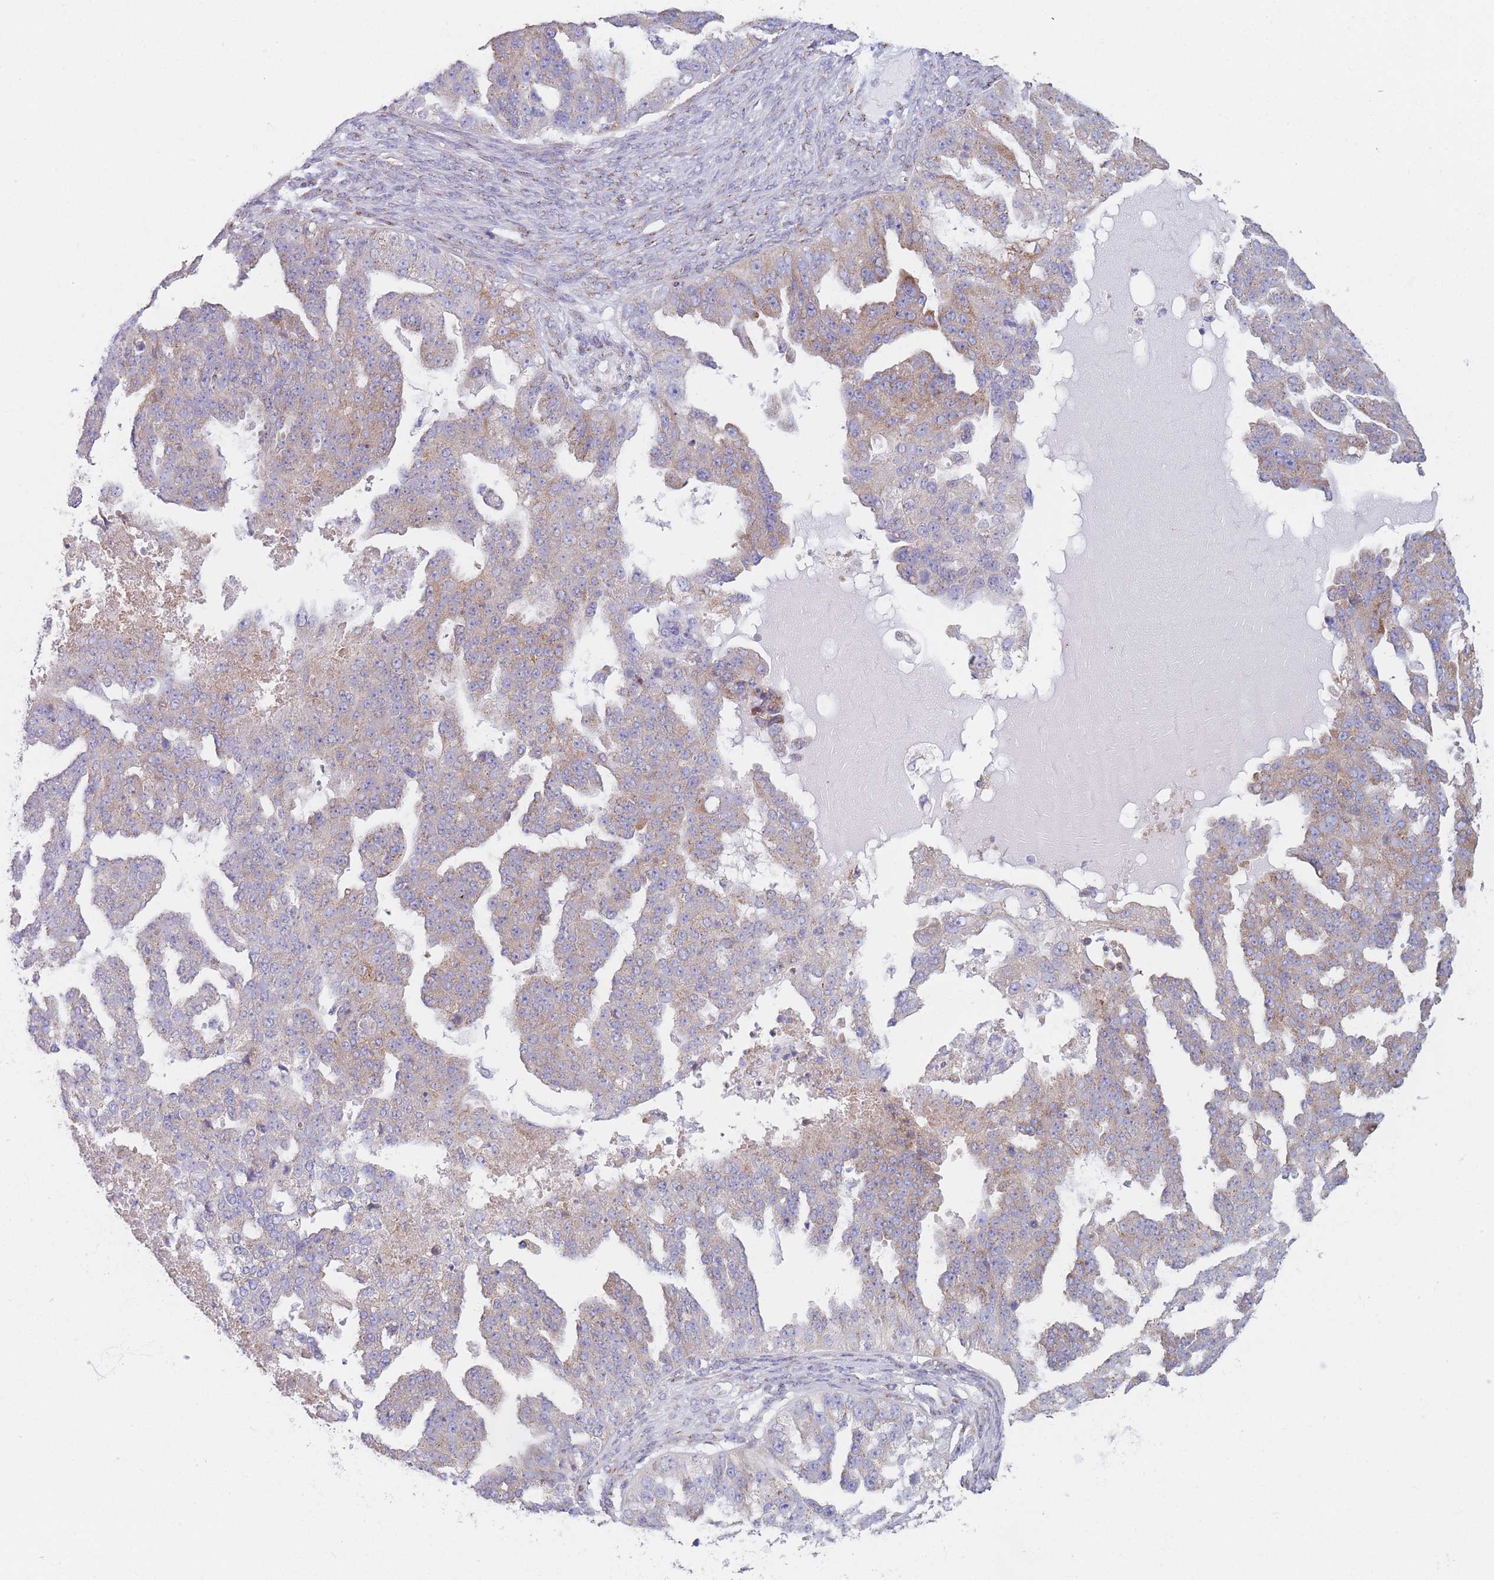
{"staining": {"intensity": "moderate", "quantity": "<25%", "location": "cytoplasmic/membranous"}, "tissue": "ovarian cancer", "cell_type": "Tumor cells", "image_type": "cancer", "snomed": [{"axis": "morphology", "description": "Cystadenocarcinoma, serous, NOS"}, {"axis": "topography", "description": "Ovary"}], "caption": "A brown stain labels moderate cytoplasmic/membranous positivity of a protein in serous cystadenocarcinoma (ovarian) tumor cells. (DAB IHC with brightfield microscopy, high magnification).", "gene": "MRPL30", "patient": {"sex": "female", "age": 58}}